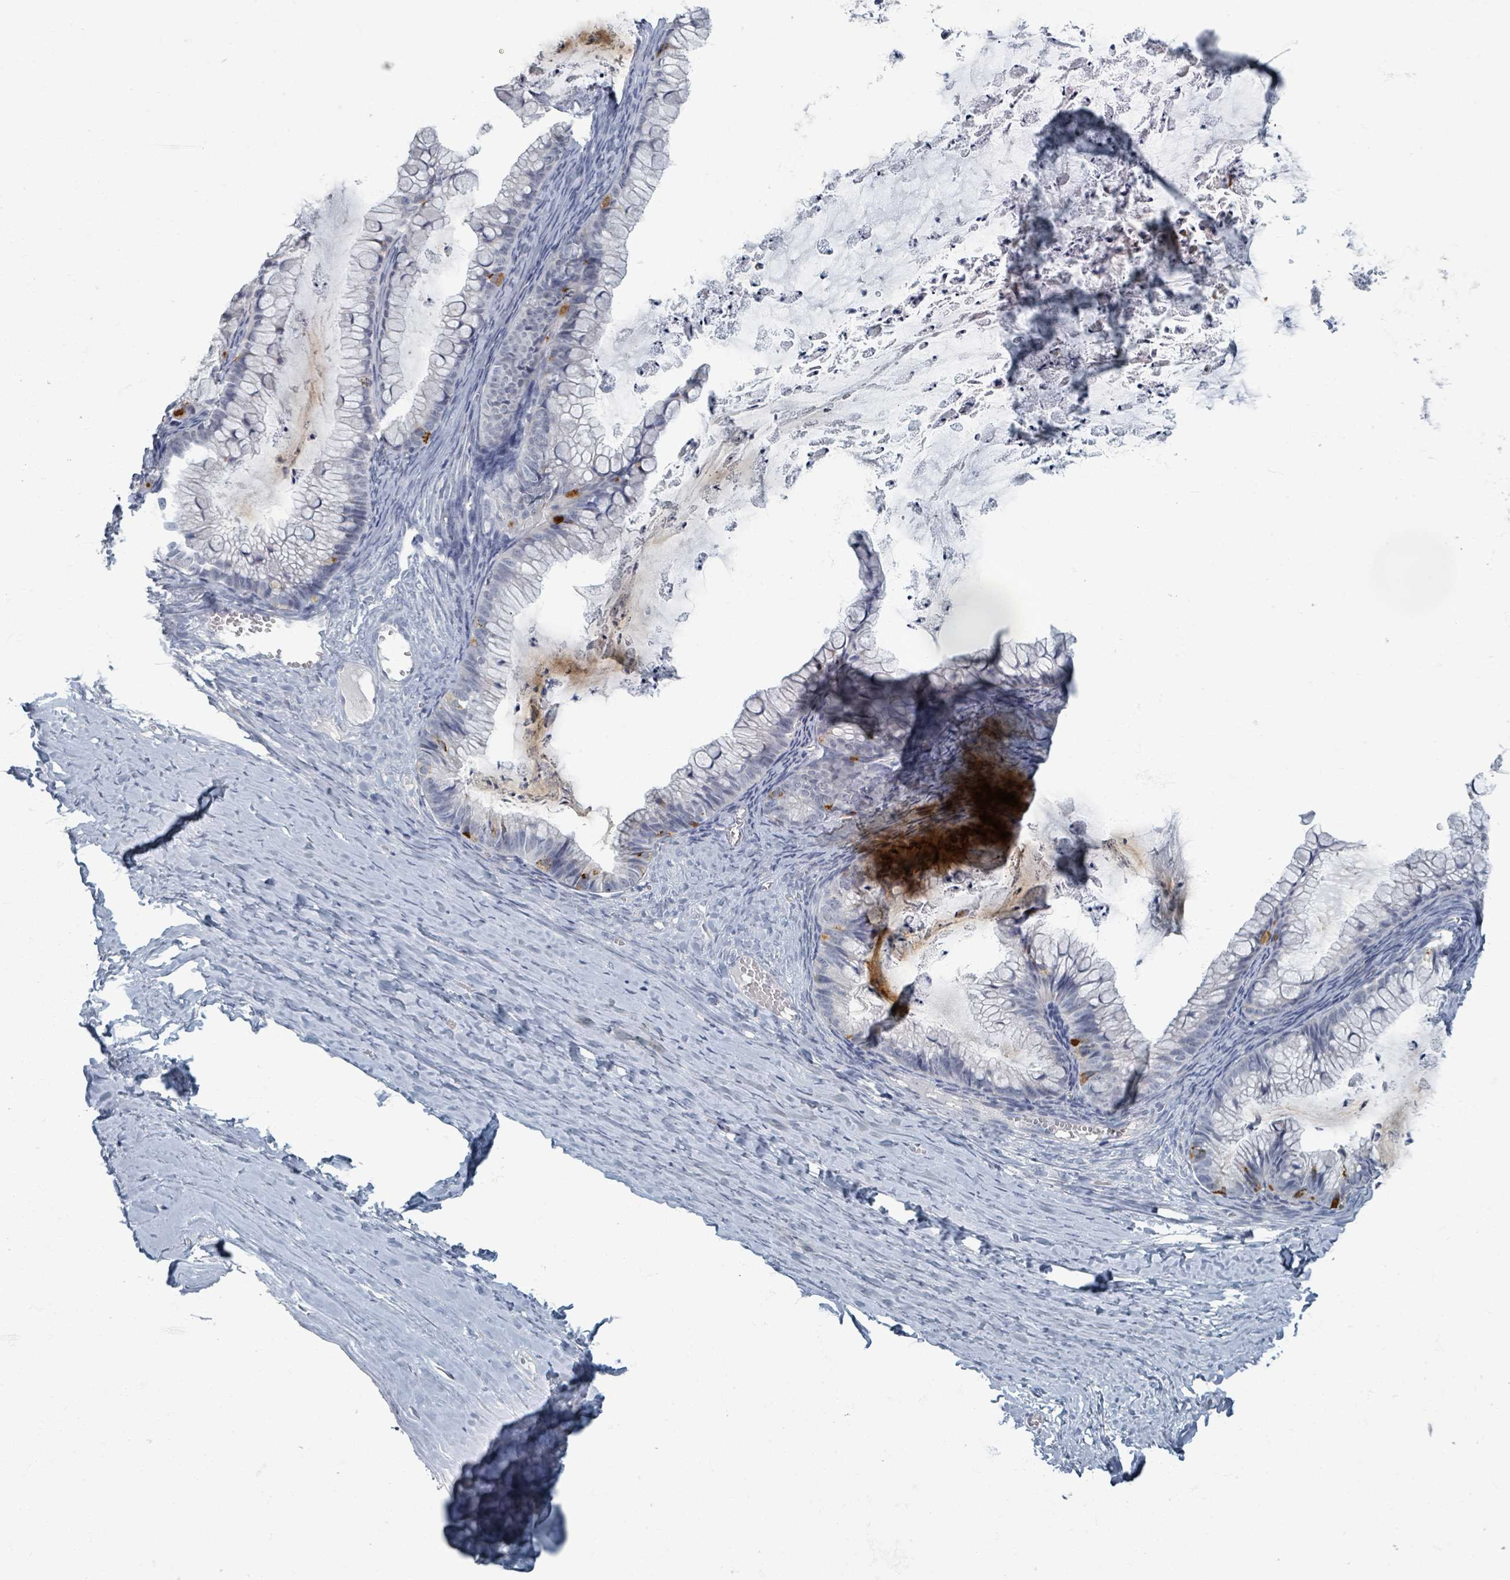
{"staining": {"intensity": "negative", "quantity": "none", "location": "none"}, "tissue": "ovarian cancer", "cell_type": "Tumor cells", "image_type": "cancer", "snomed": [{"axis": "morphology", "description": "Cystadenocarcinoma, mucinous, NOS"}, {"axis": "topography", "description": "Ovary"}], "caption": "High power microscopy micrograph of an immunohistochemistry (IHC) image of ovarian mucinous cystadenocarcinoma, revealing no significant staining in tumor cells.", "gene": "WNT11", "patient": {"sex": "female", "age": 35}}